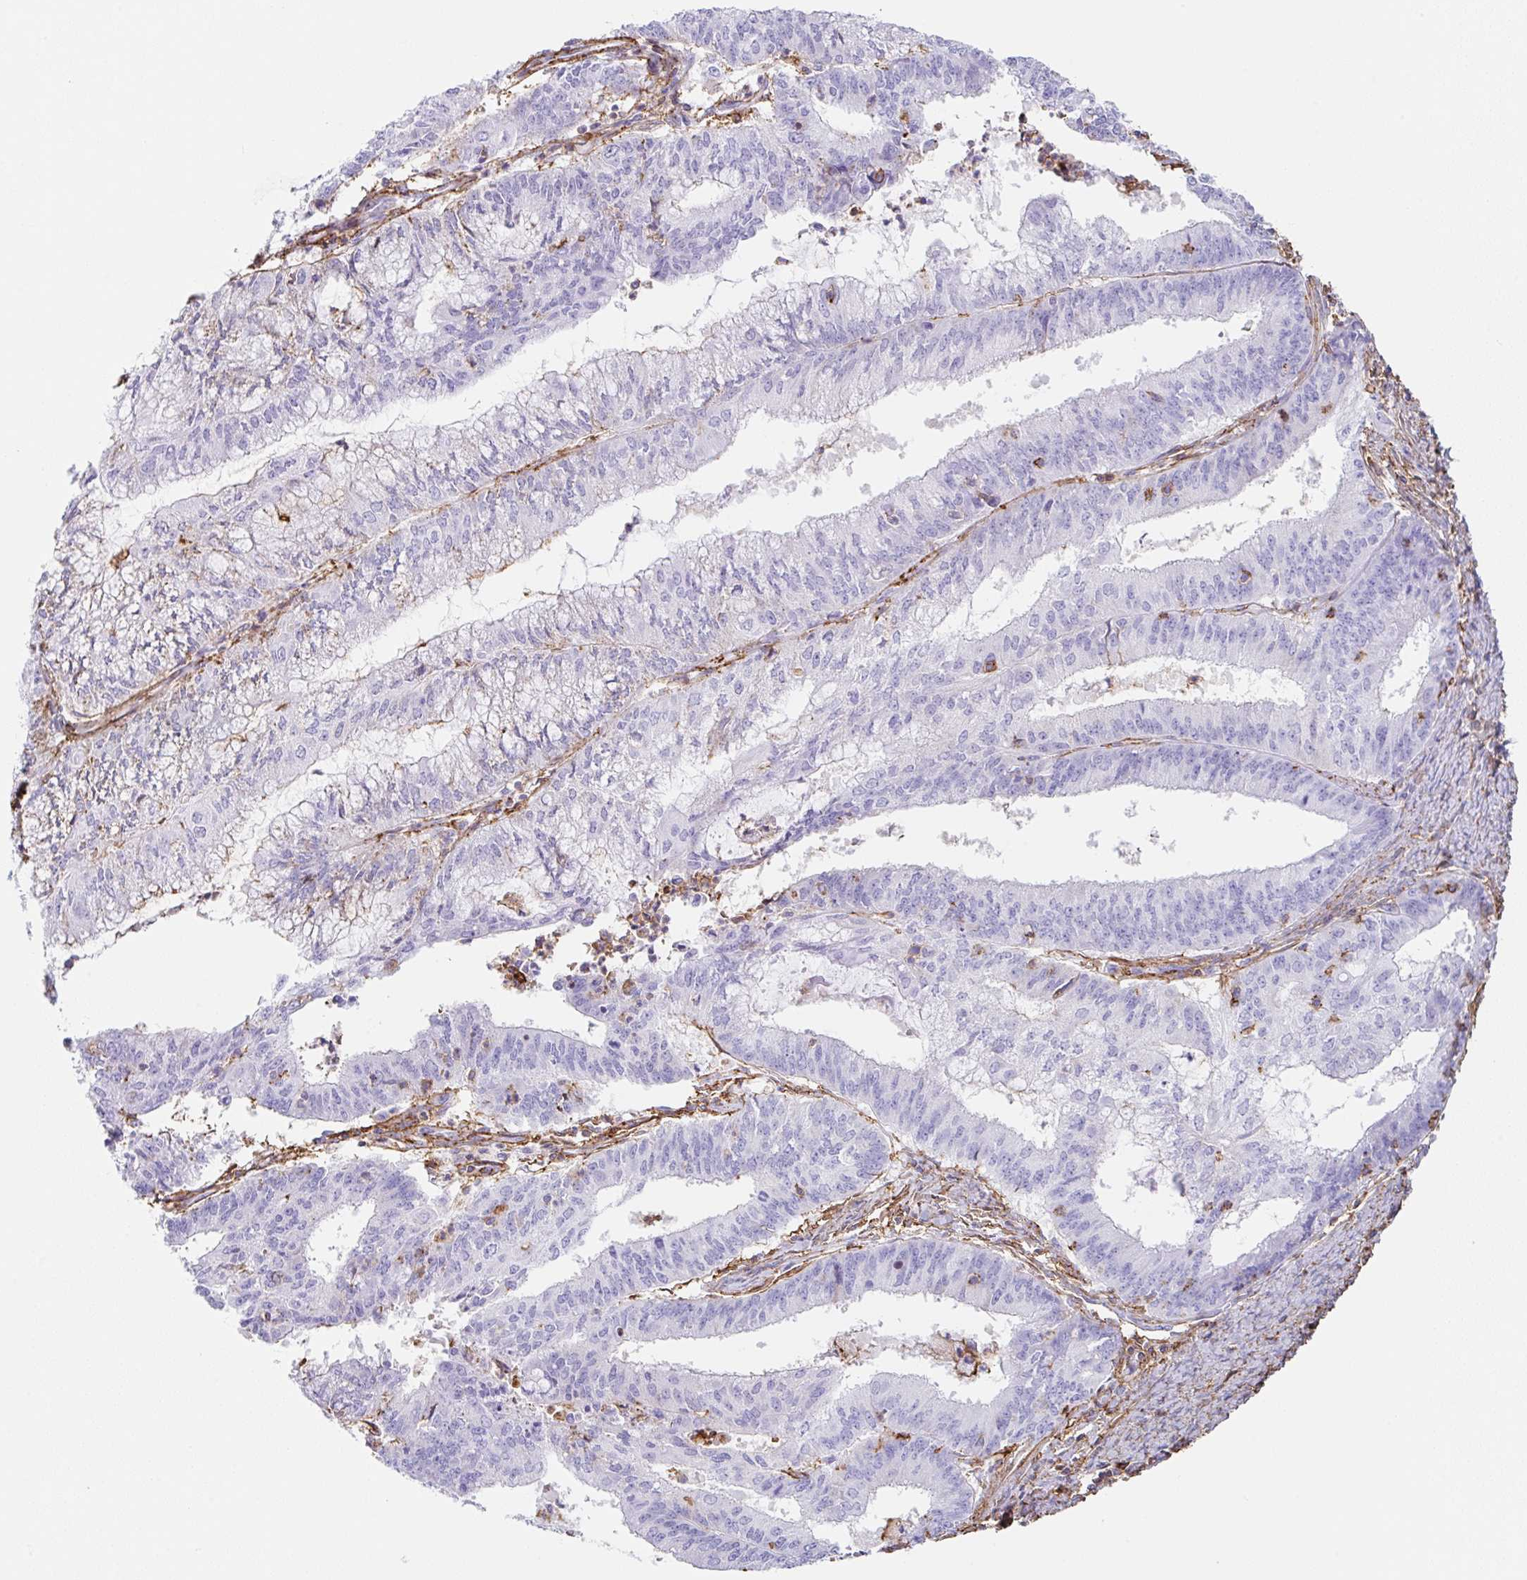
{"staining": {"intensity": "negative", "quantity": "none", "location": "none"}, "tissue": "endometrial cancer", "cell_type": "Tumor cells", "image_type": "cancer", "snomed": [{"axis": "morphology", "description": "Adenocarcinoma, NOS"}, {"axis": "topography", "description": "Endometrium"}], "caption": "Immunohistochemistry micrograph of neoplastic tissue: human endometrial cancer (adenocarcinoma) stained with DAB shows no significant protein positivity in tumor cells.", "gene": "MTTP", "patient": {"sex": "female", "age": 61}}